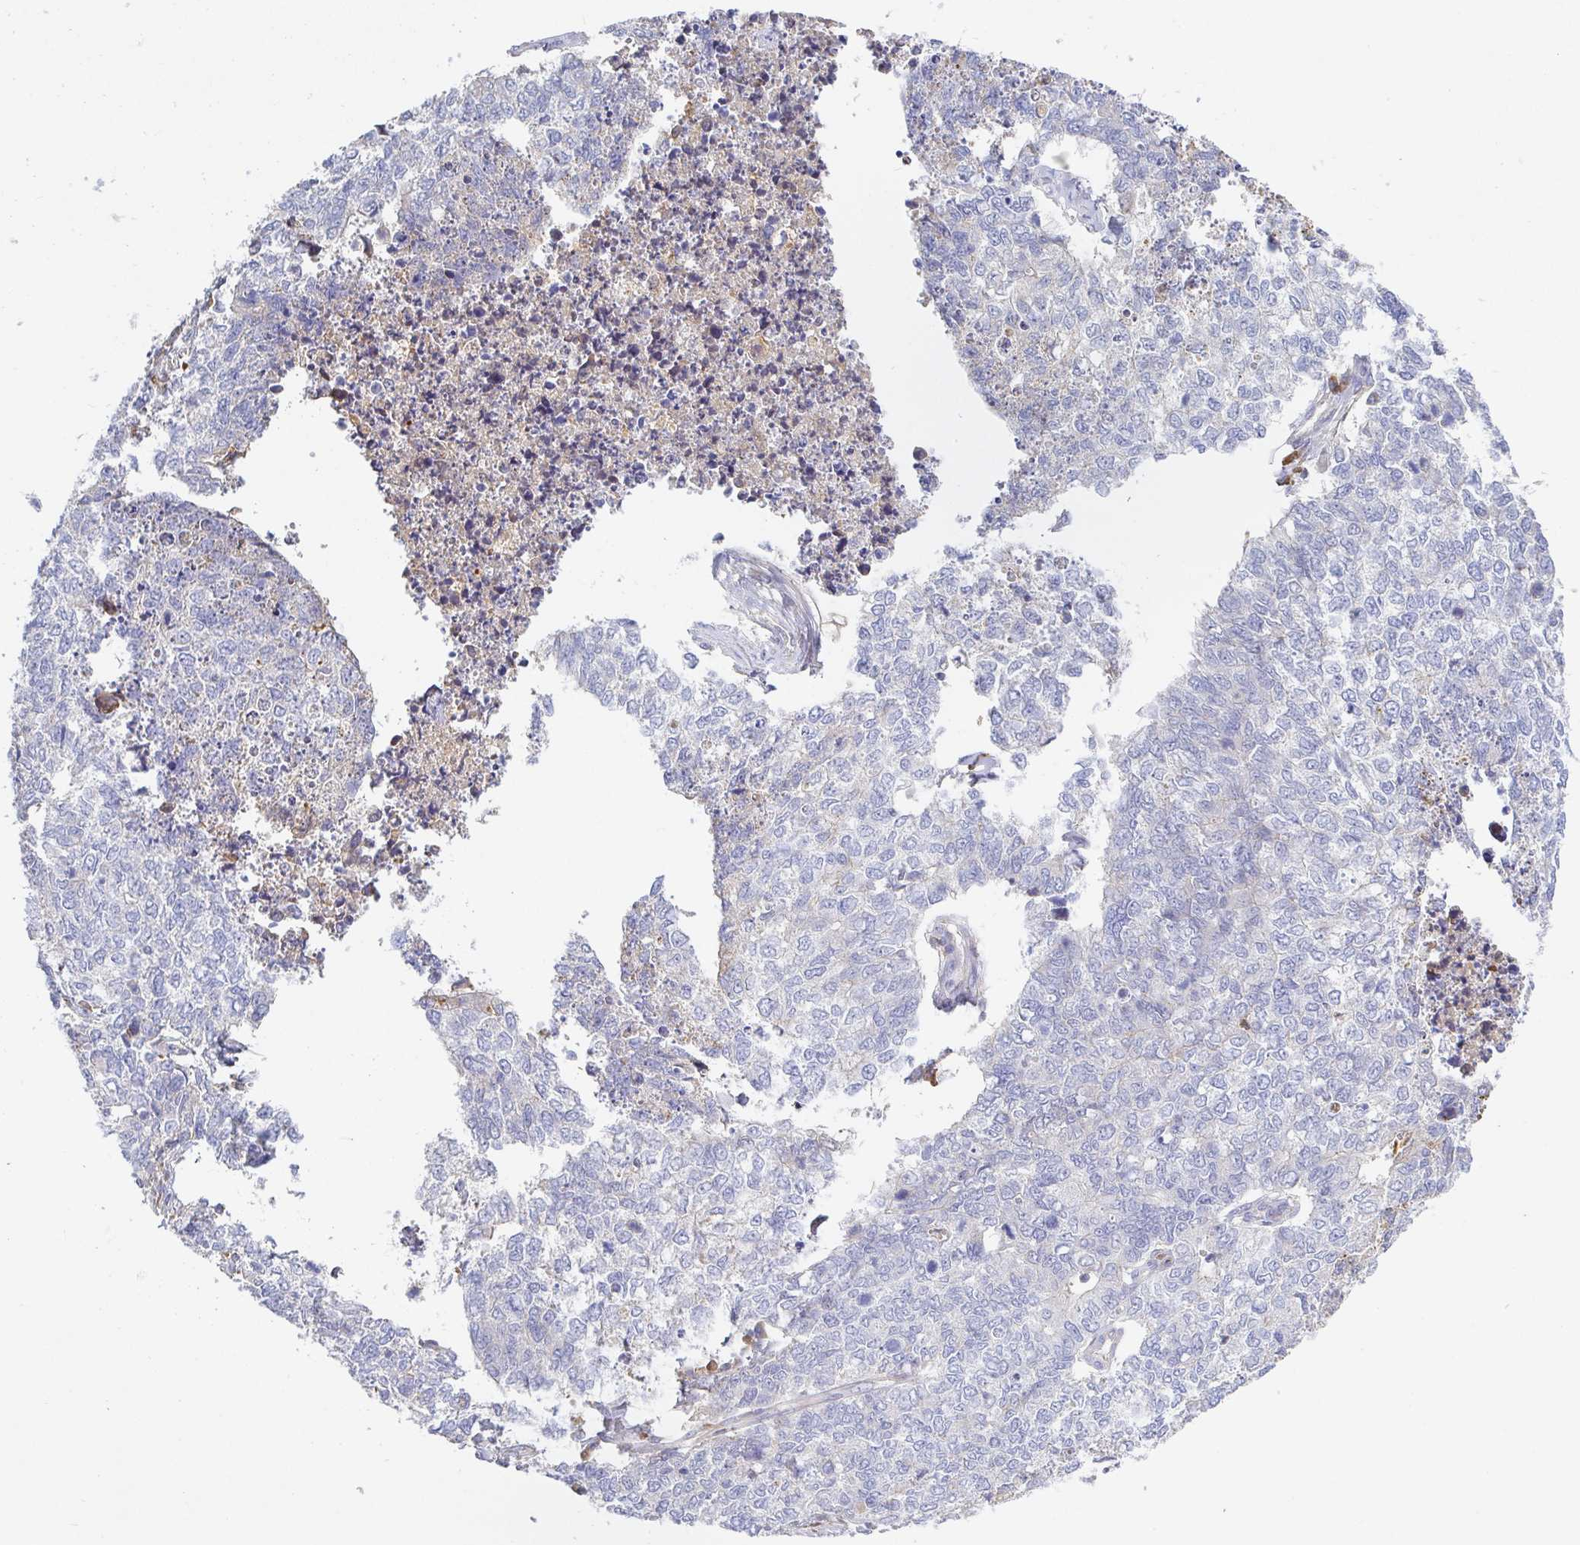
{"staining": {"intensity": "negative", "quantity": "none", "location": "none"}, "tissue": "cervical cancer", "cell_type": "Tumor cells", "image_type": "cancer", "snomed": [{"axis": "morphology", "description": "Adenocarcinoma, NOS"}, {"axis": "topography", "description": "Cervix"}], "caption": "Tumor cells show no significant staining in cervical cancer. The staining is performed using DAB brown chromogen with nuclei counter-stained in using hematoxylin.", "gene": "IRAK2", "patient": {"sex": "female", "age": 63}}